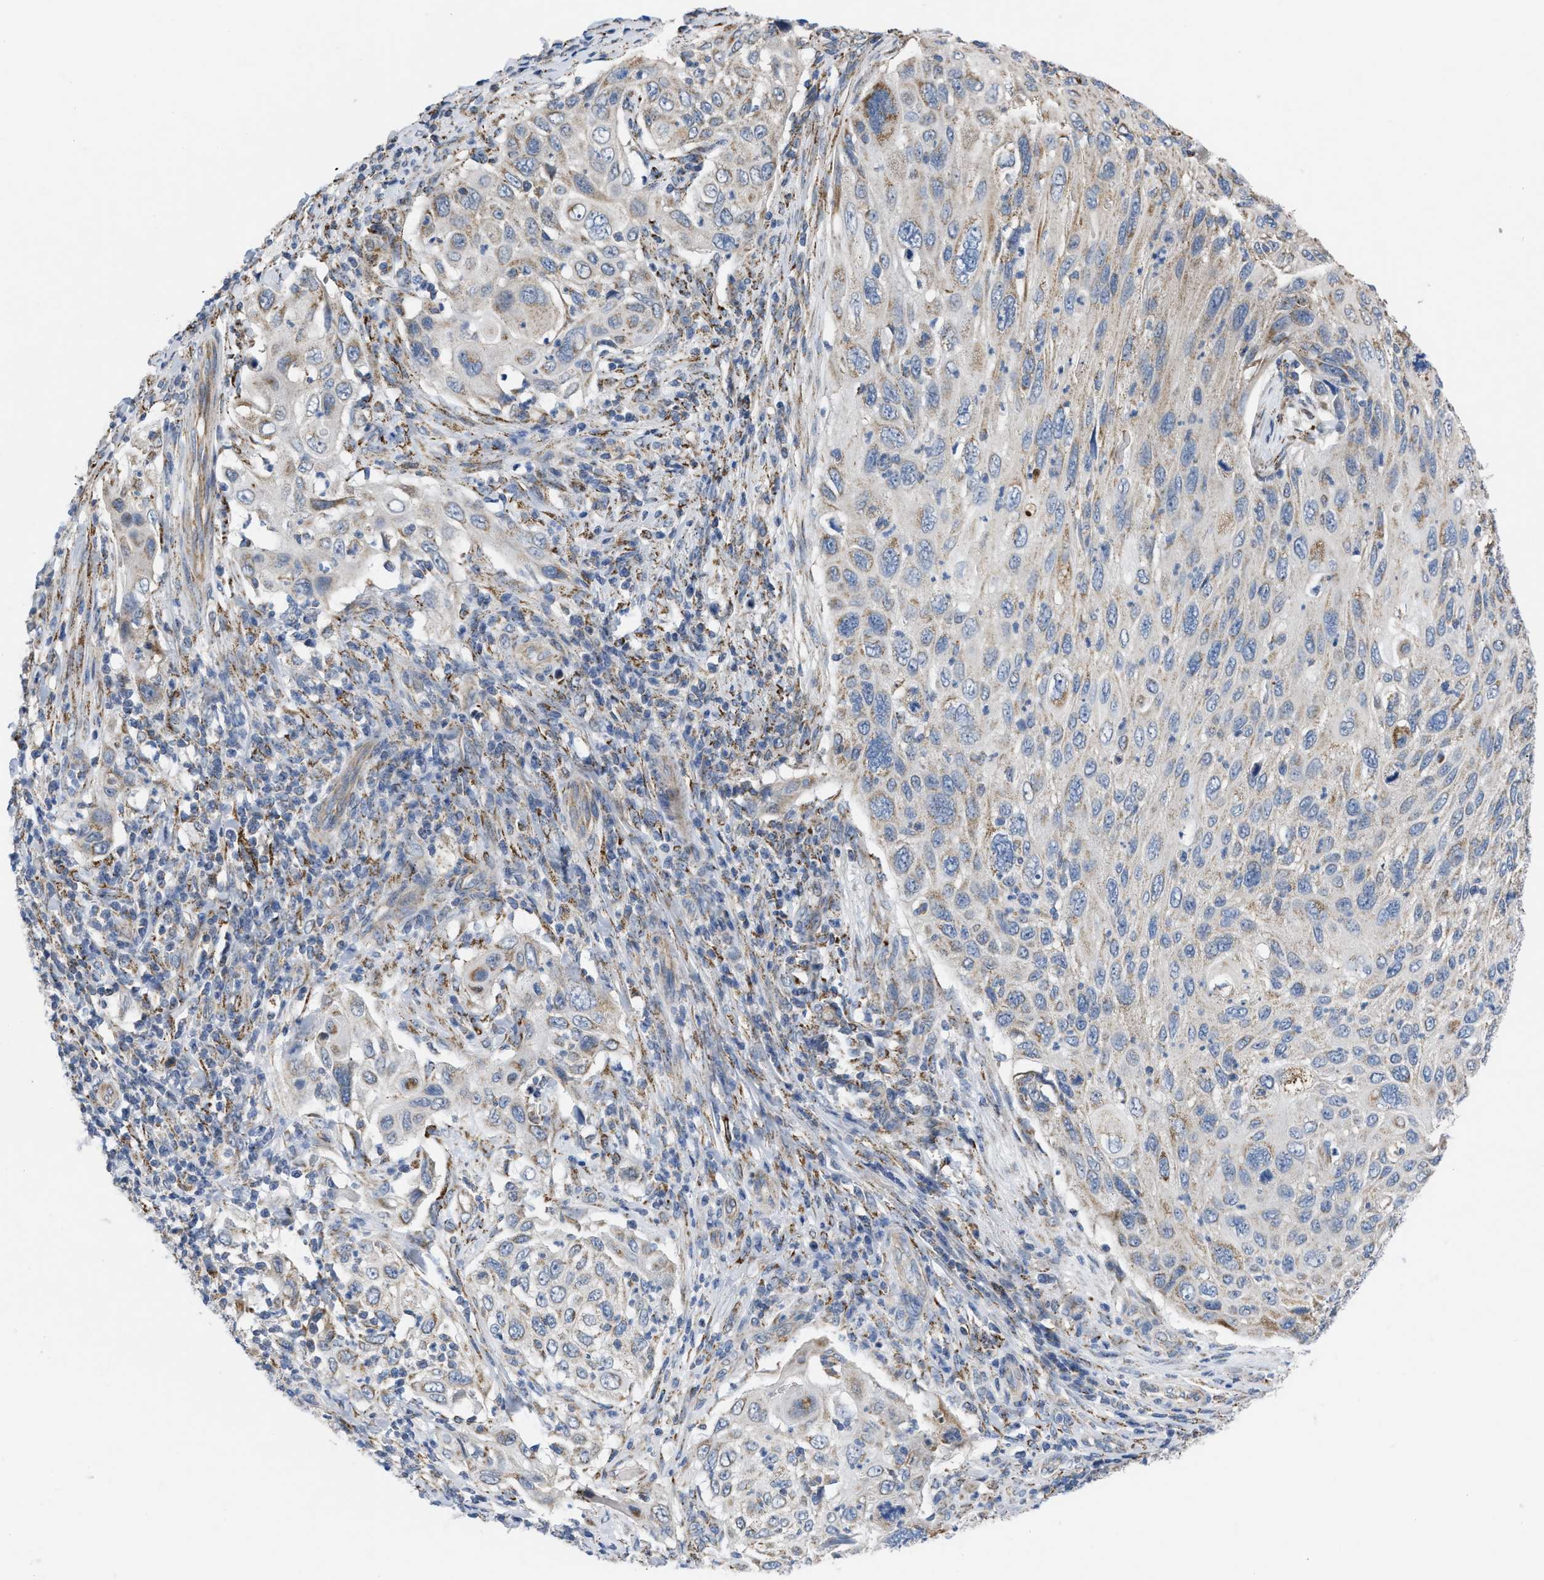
{"staining": {"intensity": "moderate", "quantity": "<25%", "location": "cytoplasmic/membranous"}, "tissue": "cervical cancer", "cell_type": "Tumor cells", "image_type": "cancer", "snomed": [{"axis": "morphology", "description": "Squamous cell carcinoma, NOS"}, {"axis": "topography", "description": "Cervix"}], "caption": "A brown stain highlights moderate cytoplasmic/membranous positivity of a protein in human cervical cancer tumor cells.", "gene": "BCL10", "patient": {"sex": "female", "age": 70}}